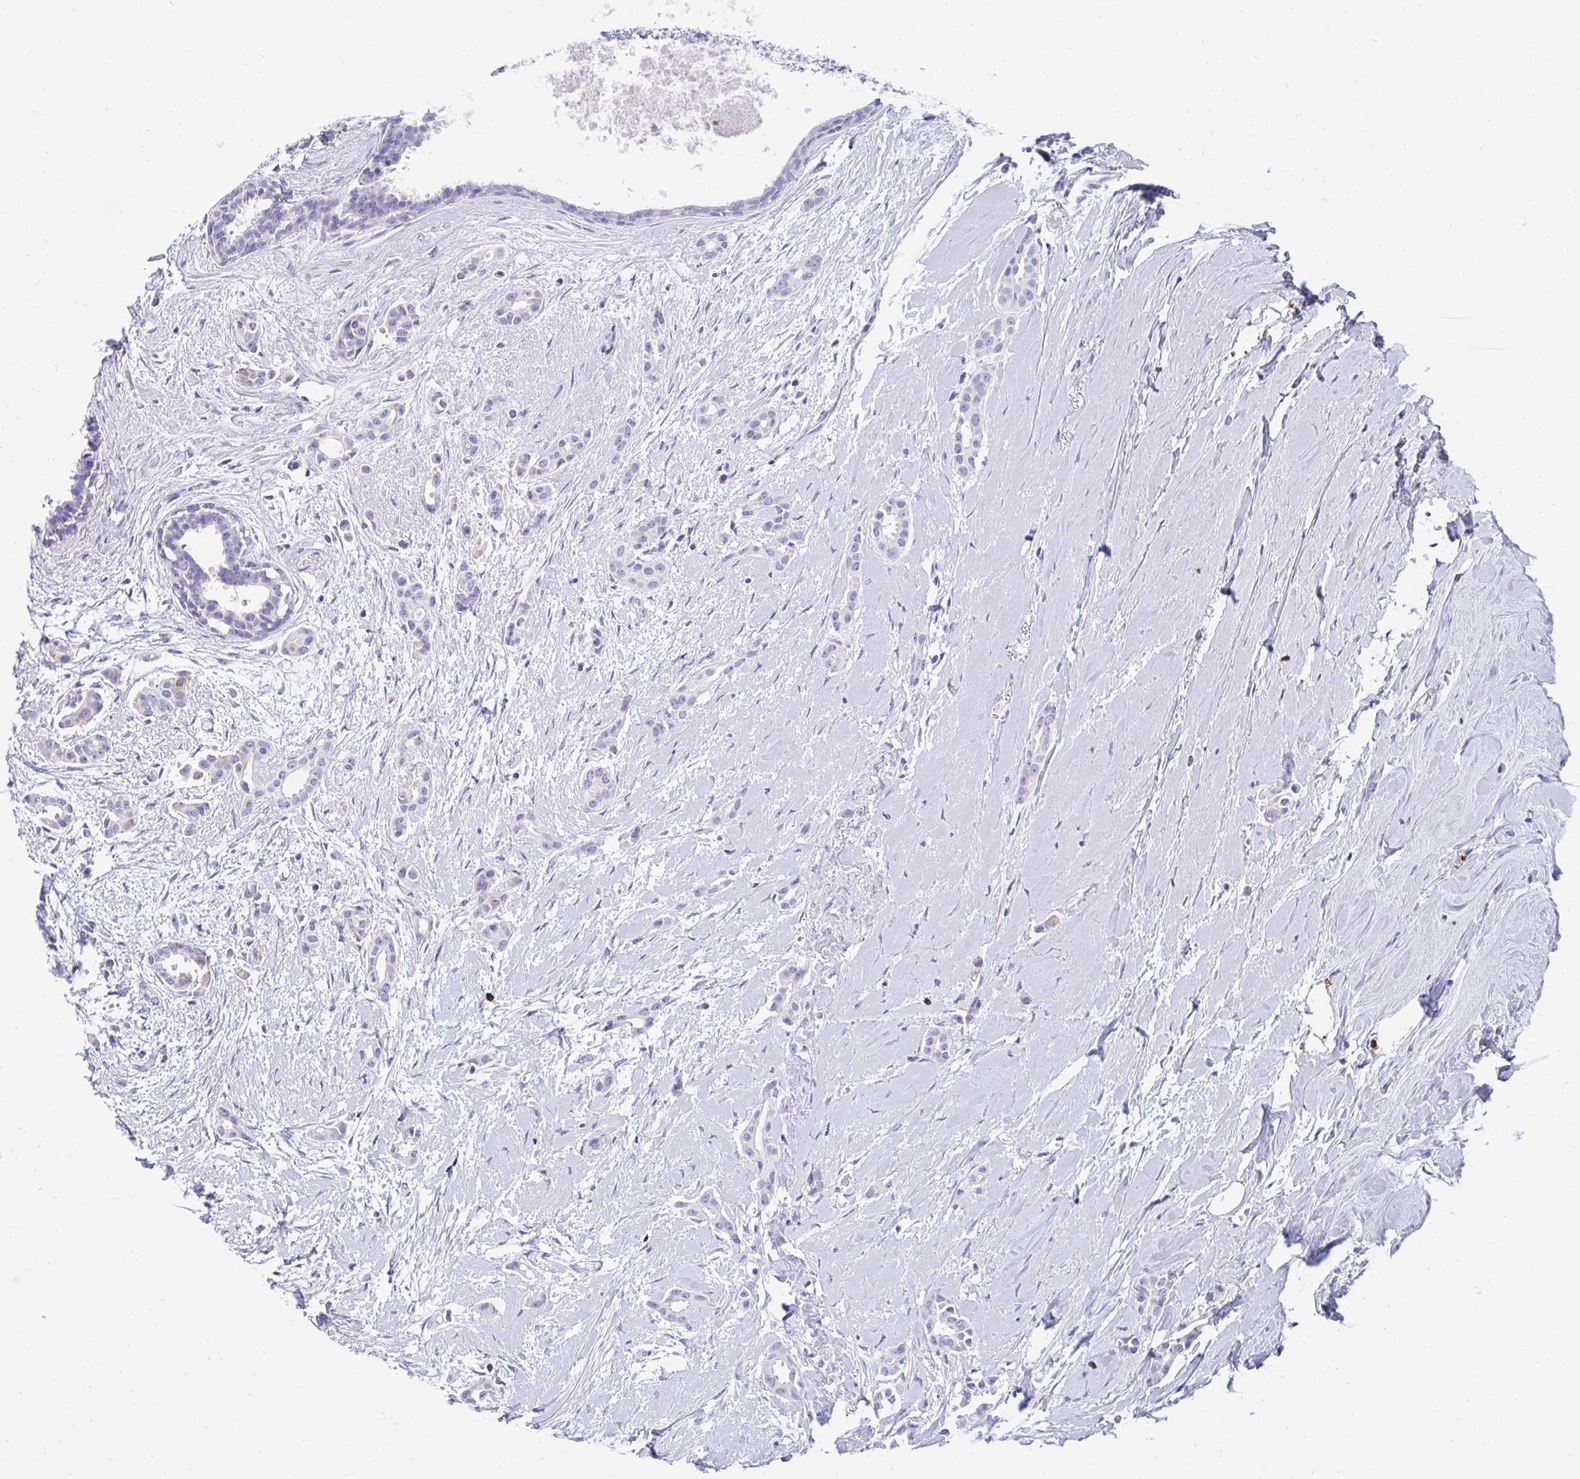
{"staining": {"intensity": "negative", "quantity": "none", "location": "none"}, "tissue": "breast cancer", "cell_type": "Tumor cells", "image_type": "cancer", "snomed": [{"axis": "morphology", "description": "Duct carcinoma"}, {"axis": "topography", "description": "Breast"}], "caption": "Histopathology image shows no significant protein positivity in tumor cells of breast cancer (infiltrating ductal carcinoma).", "gene": "CD7", "patient": {"sex": "female", "age": 64}}